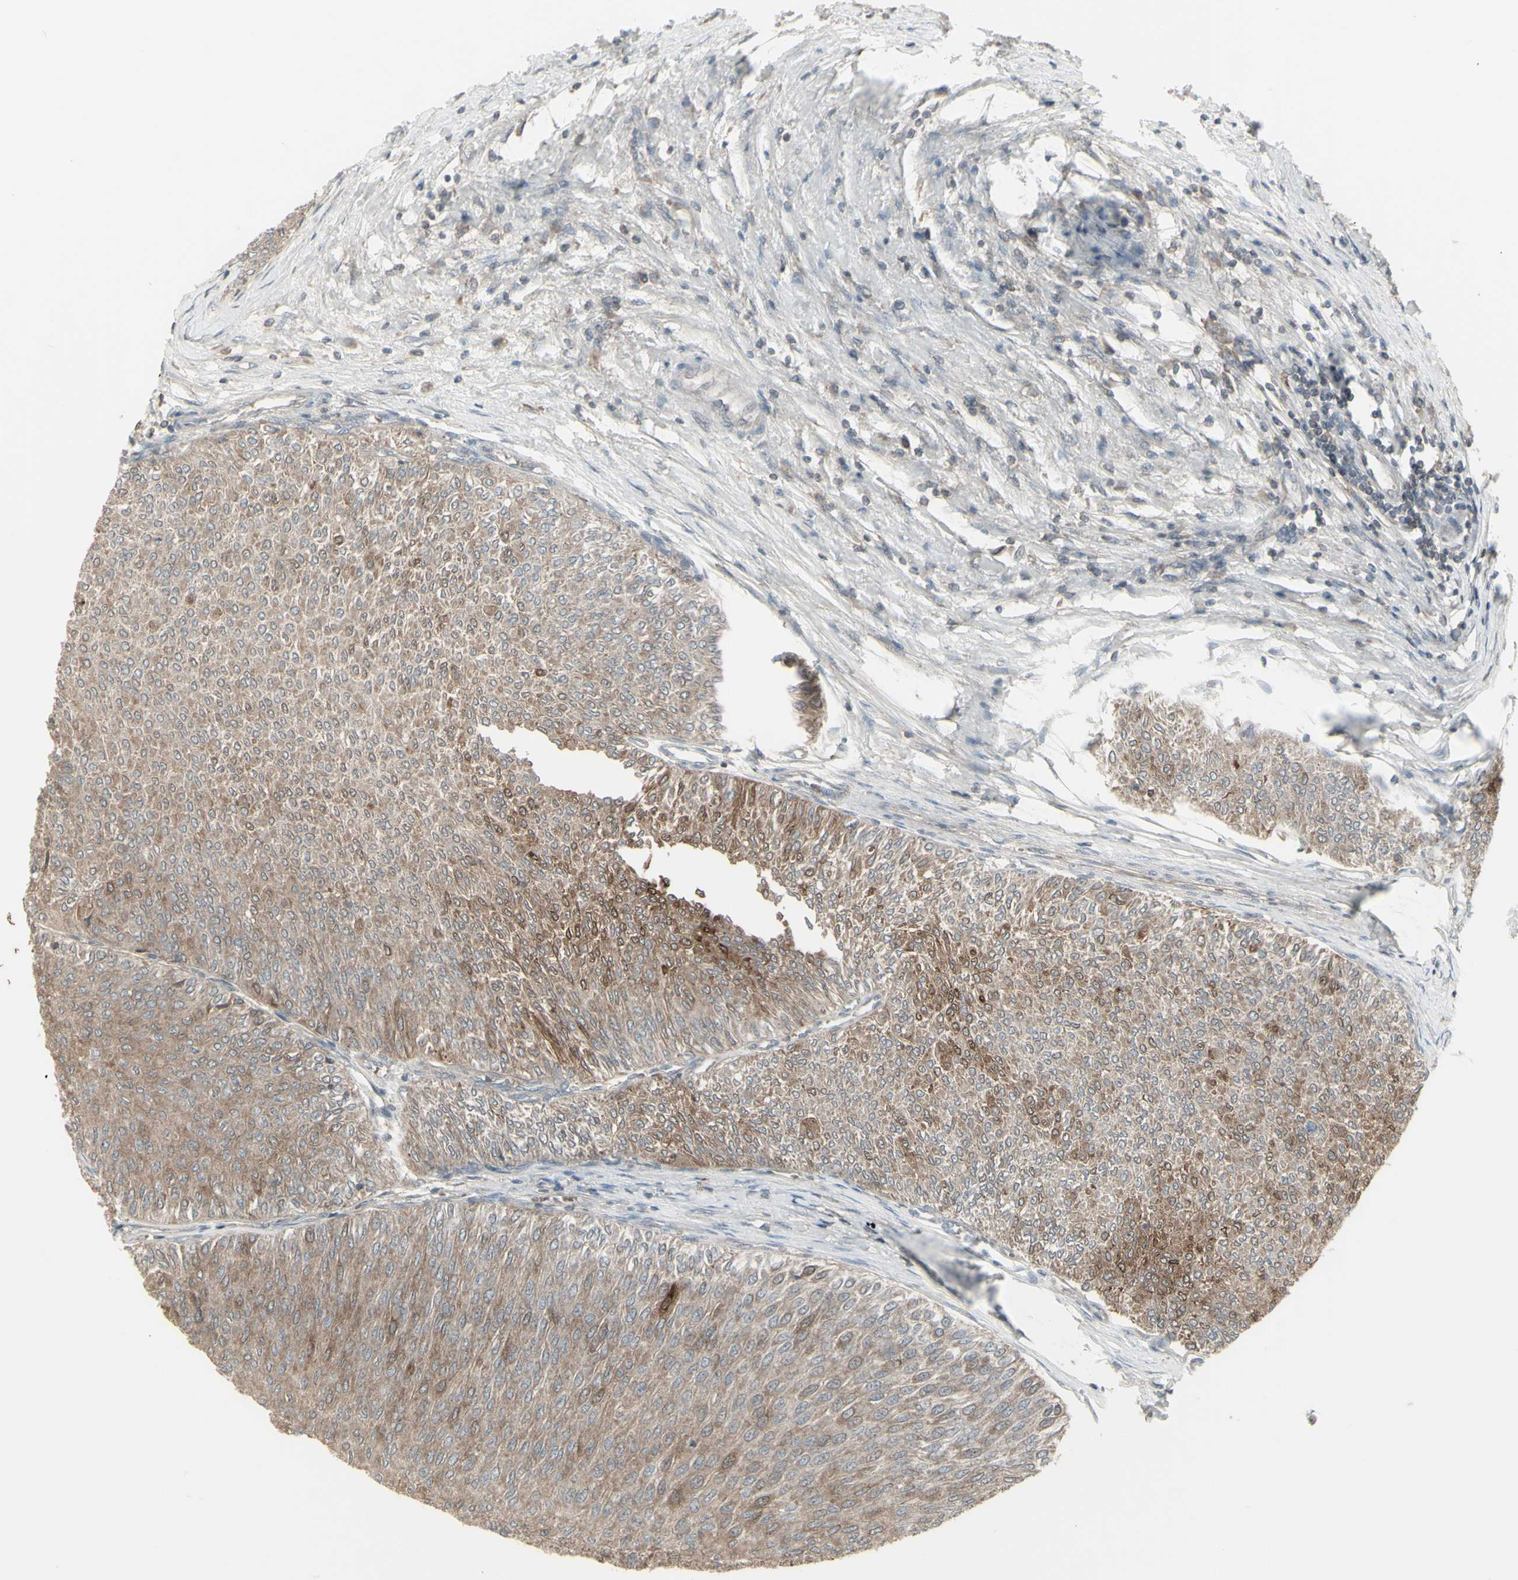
{"staining": {"intensity": "moderate", "quantity": "25%-75%", "location": "cytoplasmic/membranous"}, "tissue": "urothelial cancer", "cell_type": "Tumor cells", "image_type": "cancer", "snomed": [{"axis": "morphology", "description": "Urothelial carcinoma, Low grade"}, {"axis": "topography", "description": "Urinary bladder"}], "caption": "Immunohistochemistry (DAB) staining of human urothelial cancer exhibits moderate cytoplasmic/membranous protein positivity in approximately 25%-75% of tumor cells. Immunohistochemistry (ihc) stains the protein of interest in brown and the nuclei are stained blue.", "gene": "CSK", "patient": {"sex": "male", "age": 78}}